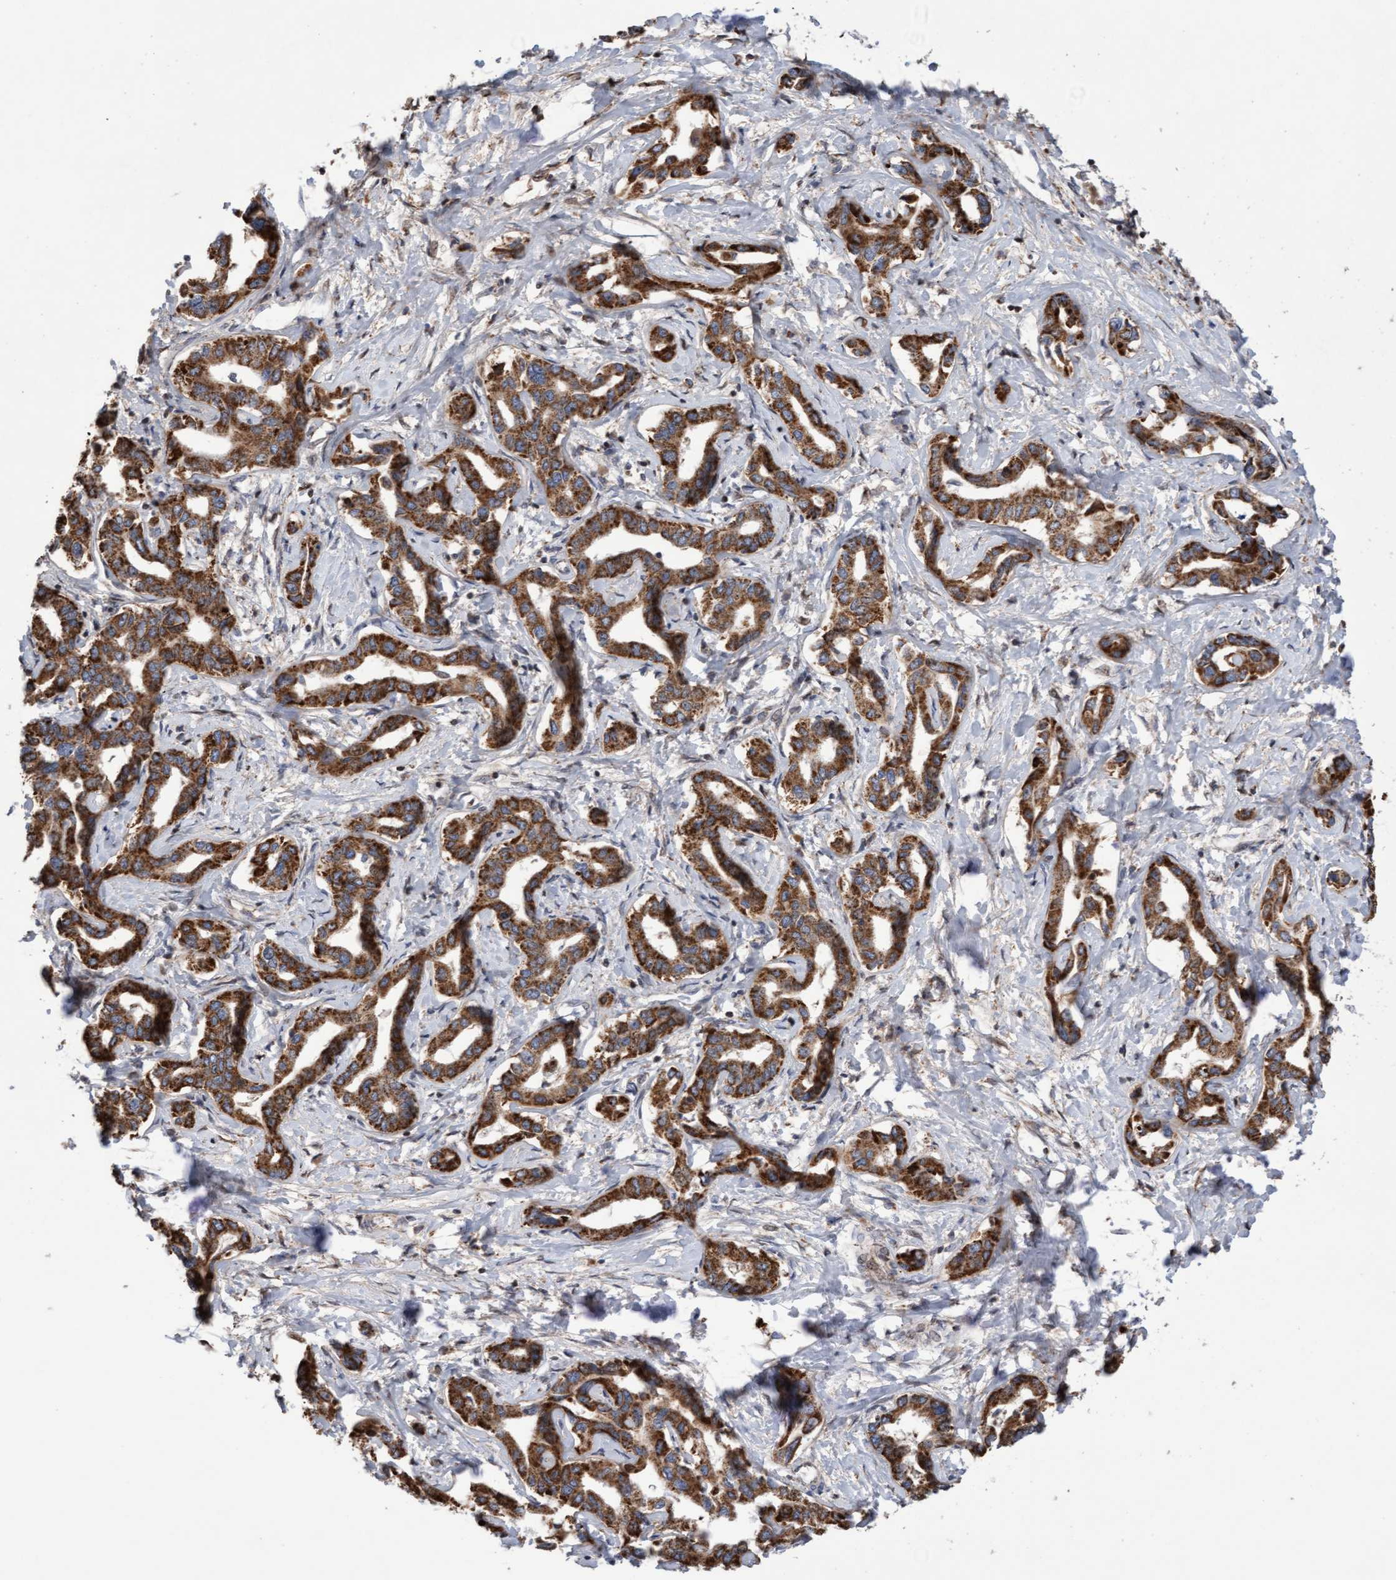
{"staining": {"intensity": "moderate", "quantity": ">75%", "location": "cytoplasmic/membranous"}, "tissue": "liver cancer", "cell_type": "Tumor cells", "image_type": "cancer", "snomed": [{"axis": "morphology", "description": "Cholangiocarcinoma"}, {"axis": "topography", "description": "Liver"}], "caption": "A brown stain shows moderate cytoplasmic/membranous staining of a protein in human liver cancer tumor cells.", "gene": "PECR", "patient": {"sex": "male", "age": 59}}